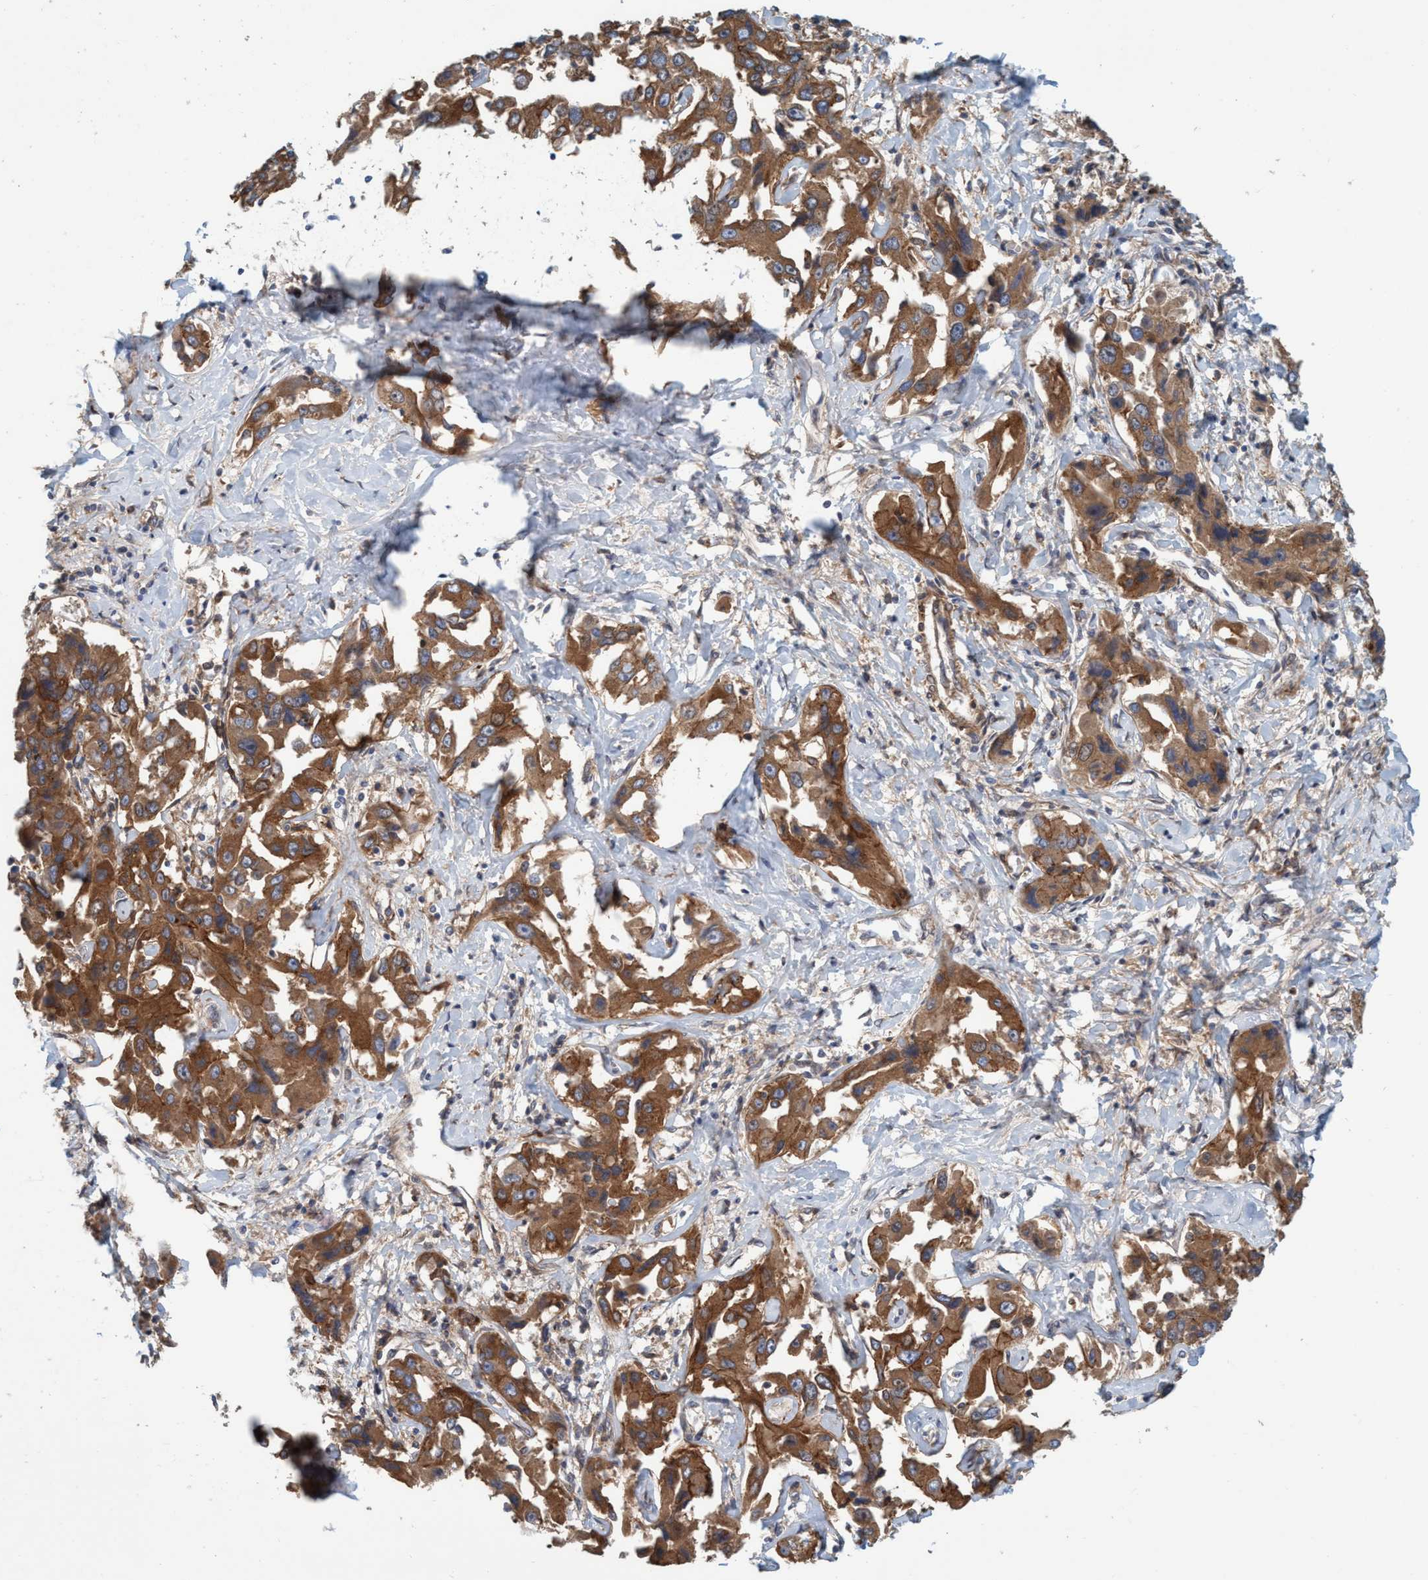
{"staining": {"intensity": "strong", "quantity": ">75%", "location": "cytoplasmic/membranous"}, "tissue": "liver cancer", "cell_type": "Tumor cells", "image_type": "cancer", "snomed": [{"axis": "morphology", "description": "Cholangiocarcinoma"}, {"axis": "topography", "description": "Liver"}], "caption": "Protein expression analysis of human liver cholangiocarcinoma reveals strong cytoplasmic/membranous positivity in approximately >75% of tumor cells.", "gene": "SPECC1", "patient": {"sex": "male", "age": 59}}